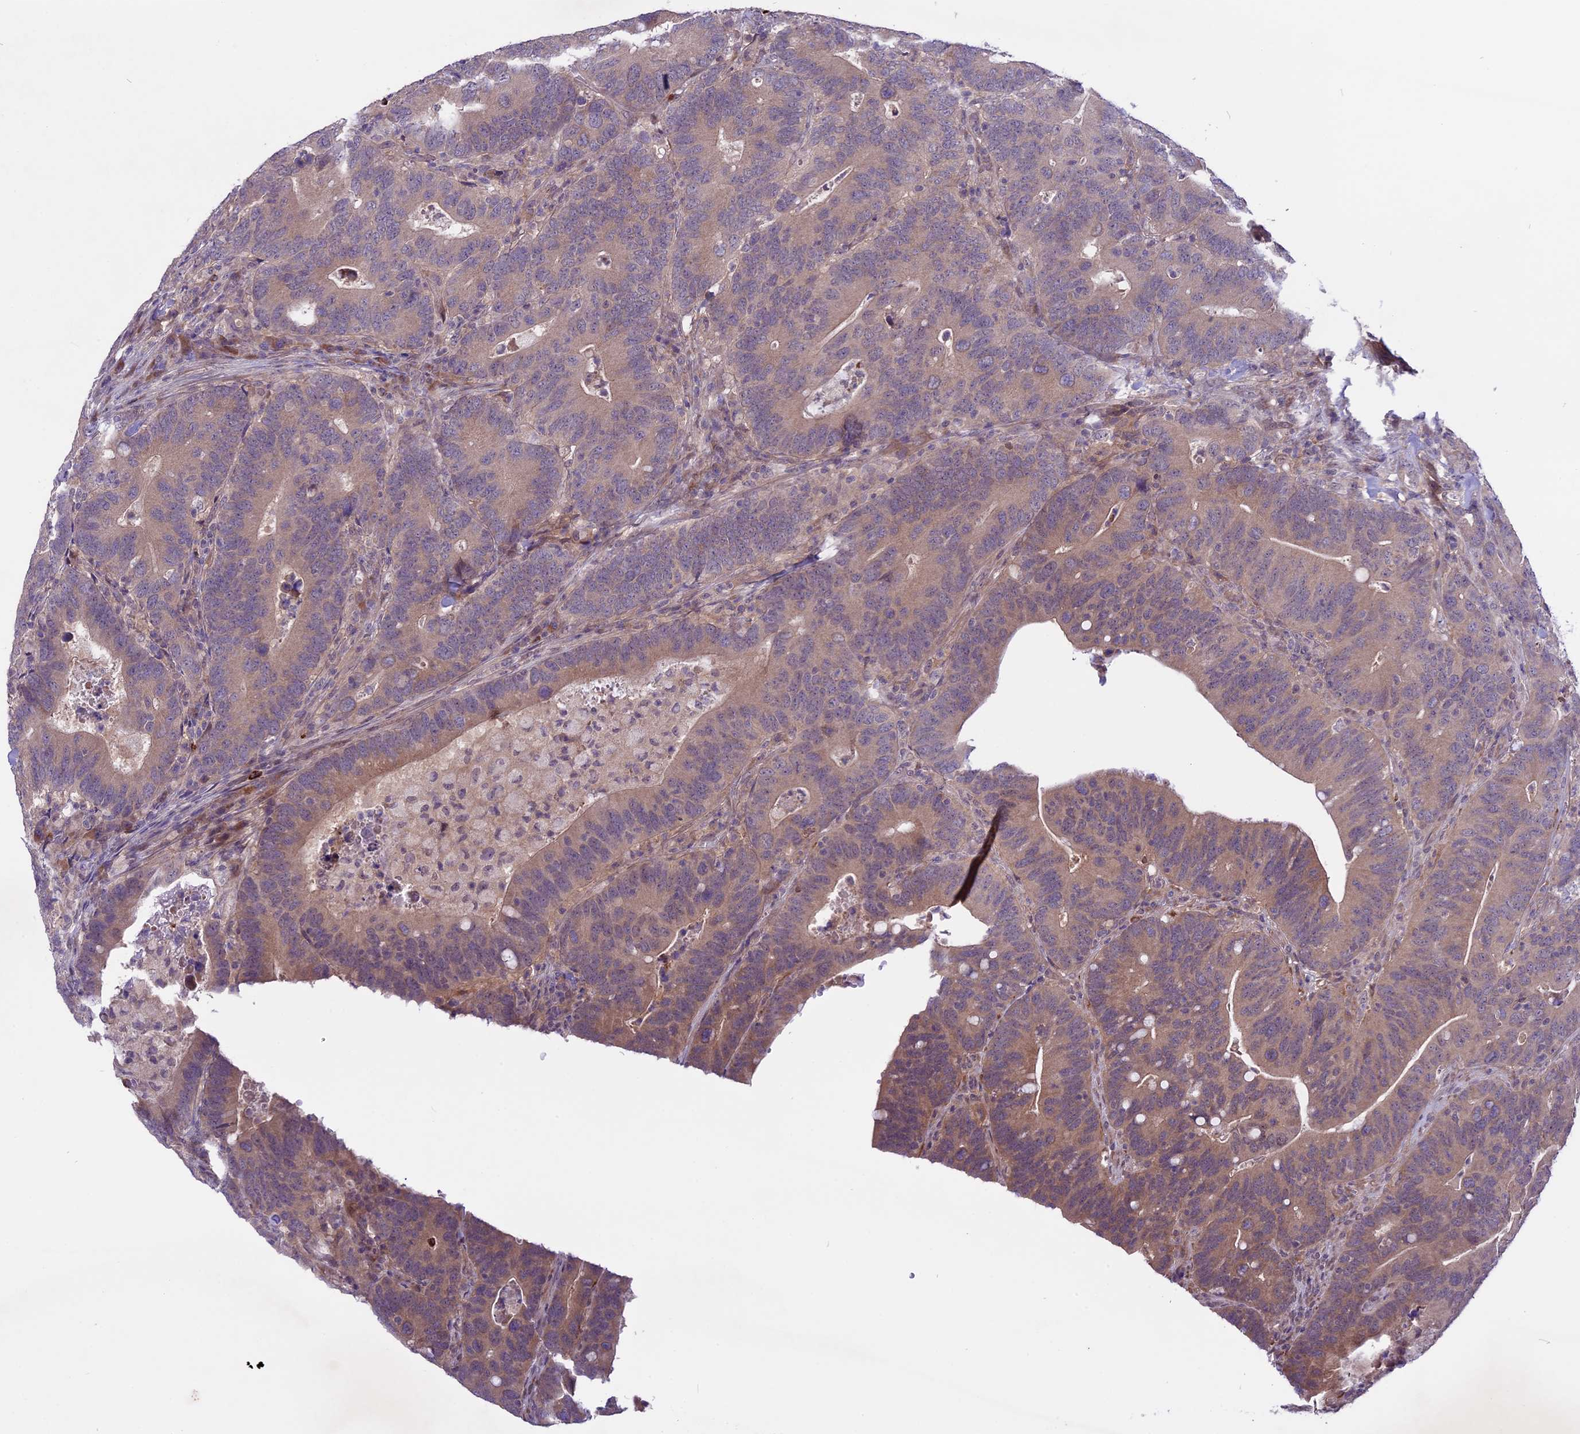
{"staining": {"intensity": "weak", "quantity": "25%-75%", "location": "cytoplasmic/membranous"}, "tissue": "colorectal cancer", "cell_type": "Tumor cells", "image_type": "cancer", "snomed": [{"axis": "morphology", "description": "Adenocarcinoma, NOS"}, {"axis": "topography", "description": "Colon"}], "caption": "Tumor cells show weak cytoplasmic/membranous staining in approximately 25%-75% of cells in colorectal cancer (adenocarcinoma).", "gene": "SPRED1", "patient": {"sex": "female", "age": 66}}